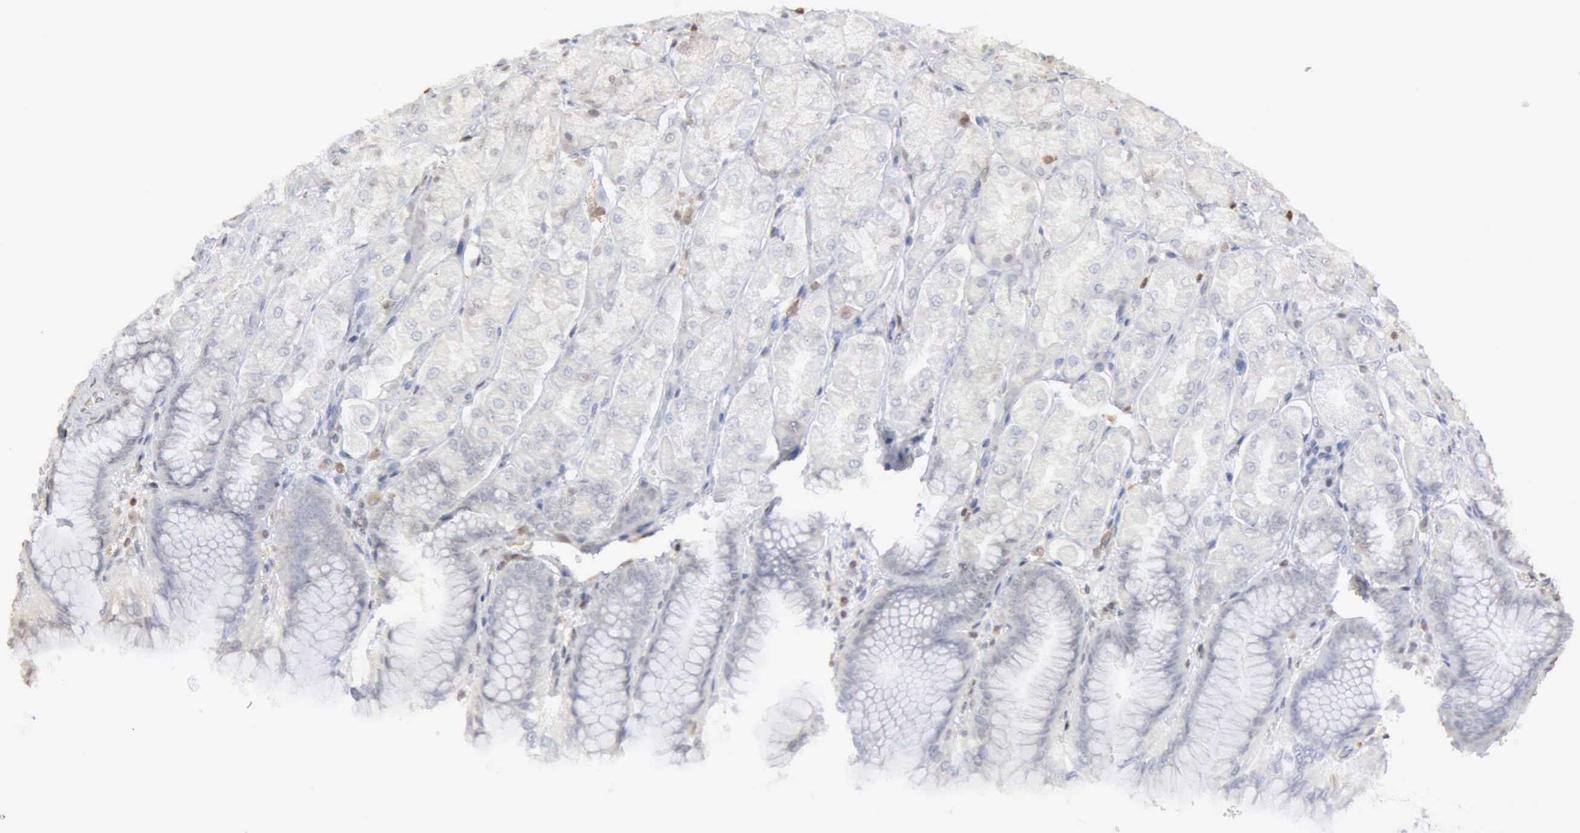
{"staining": {"intensity": "negative", "quantity": "none", "location": "none"}, "tissue": "stomach", "cell_type": "Glandular cells", "image_type": "normal", "snomed": [{"axis": "morphology", "description": "Normal tissue, NOS"}, {"axis": "topography", "description": "Stomach, upper"}], "caption": "IHC photomicrograph of normal stomach stained for a protein (brown), which exhibits no staining in glandular cells.", "gene": "STAT1", "patient": {"sex": "female", "age": 56}}